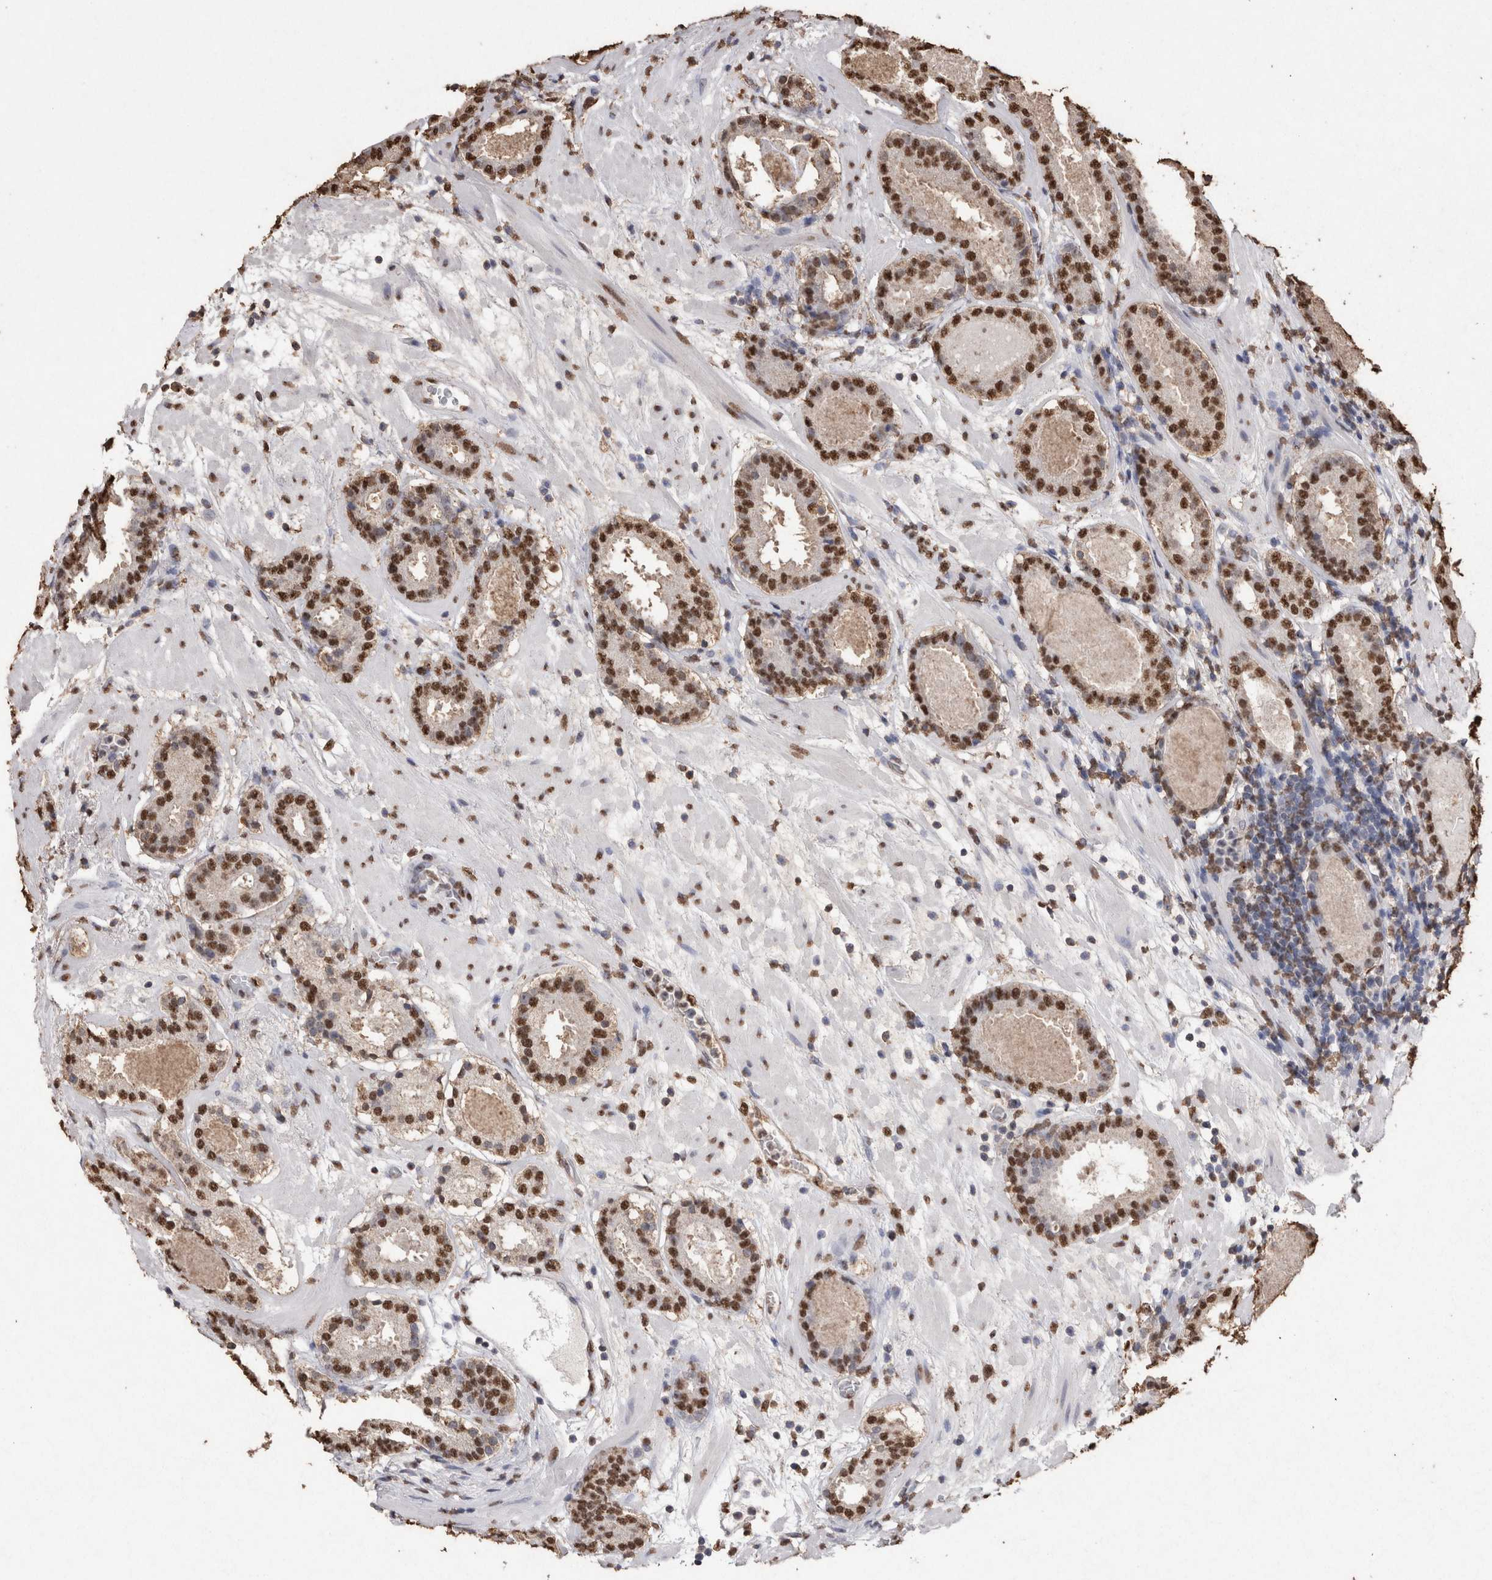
{"staining": {"intensity": "strong", "quantity": ">75%", "location": "nuclear"}, "tissue": "prostate cancer", "cell_type": "Tumor cells", "image_type": "cancer", "snomed": [{"axis": "morphology", "description": "Adenocarcinoma, Low grade"}, {"axis": "topography", "description": "Prostate"}], "caption": "A brown stain highlights strong nuclear positivity of a protein in human prostate adenocarcinoma (low-grade) tumor cells. The protein of interest is shown in brown color, while the nuclei are stained blue.", "gene": "NTHL1", "patient": {"sex": "male", "age": 69}}